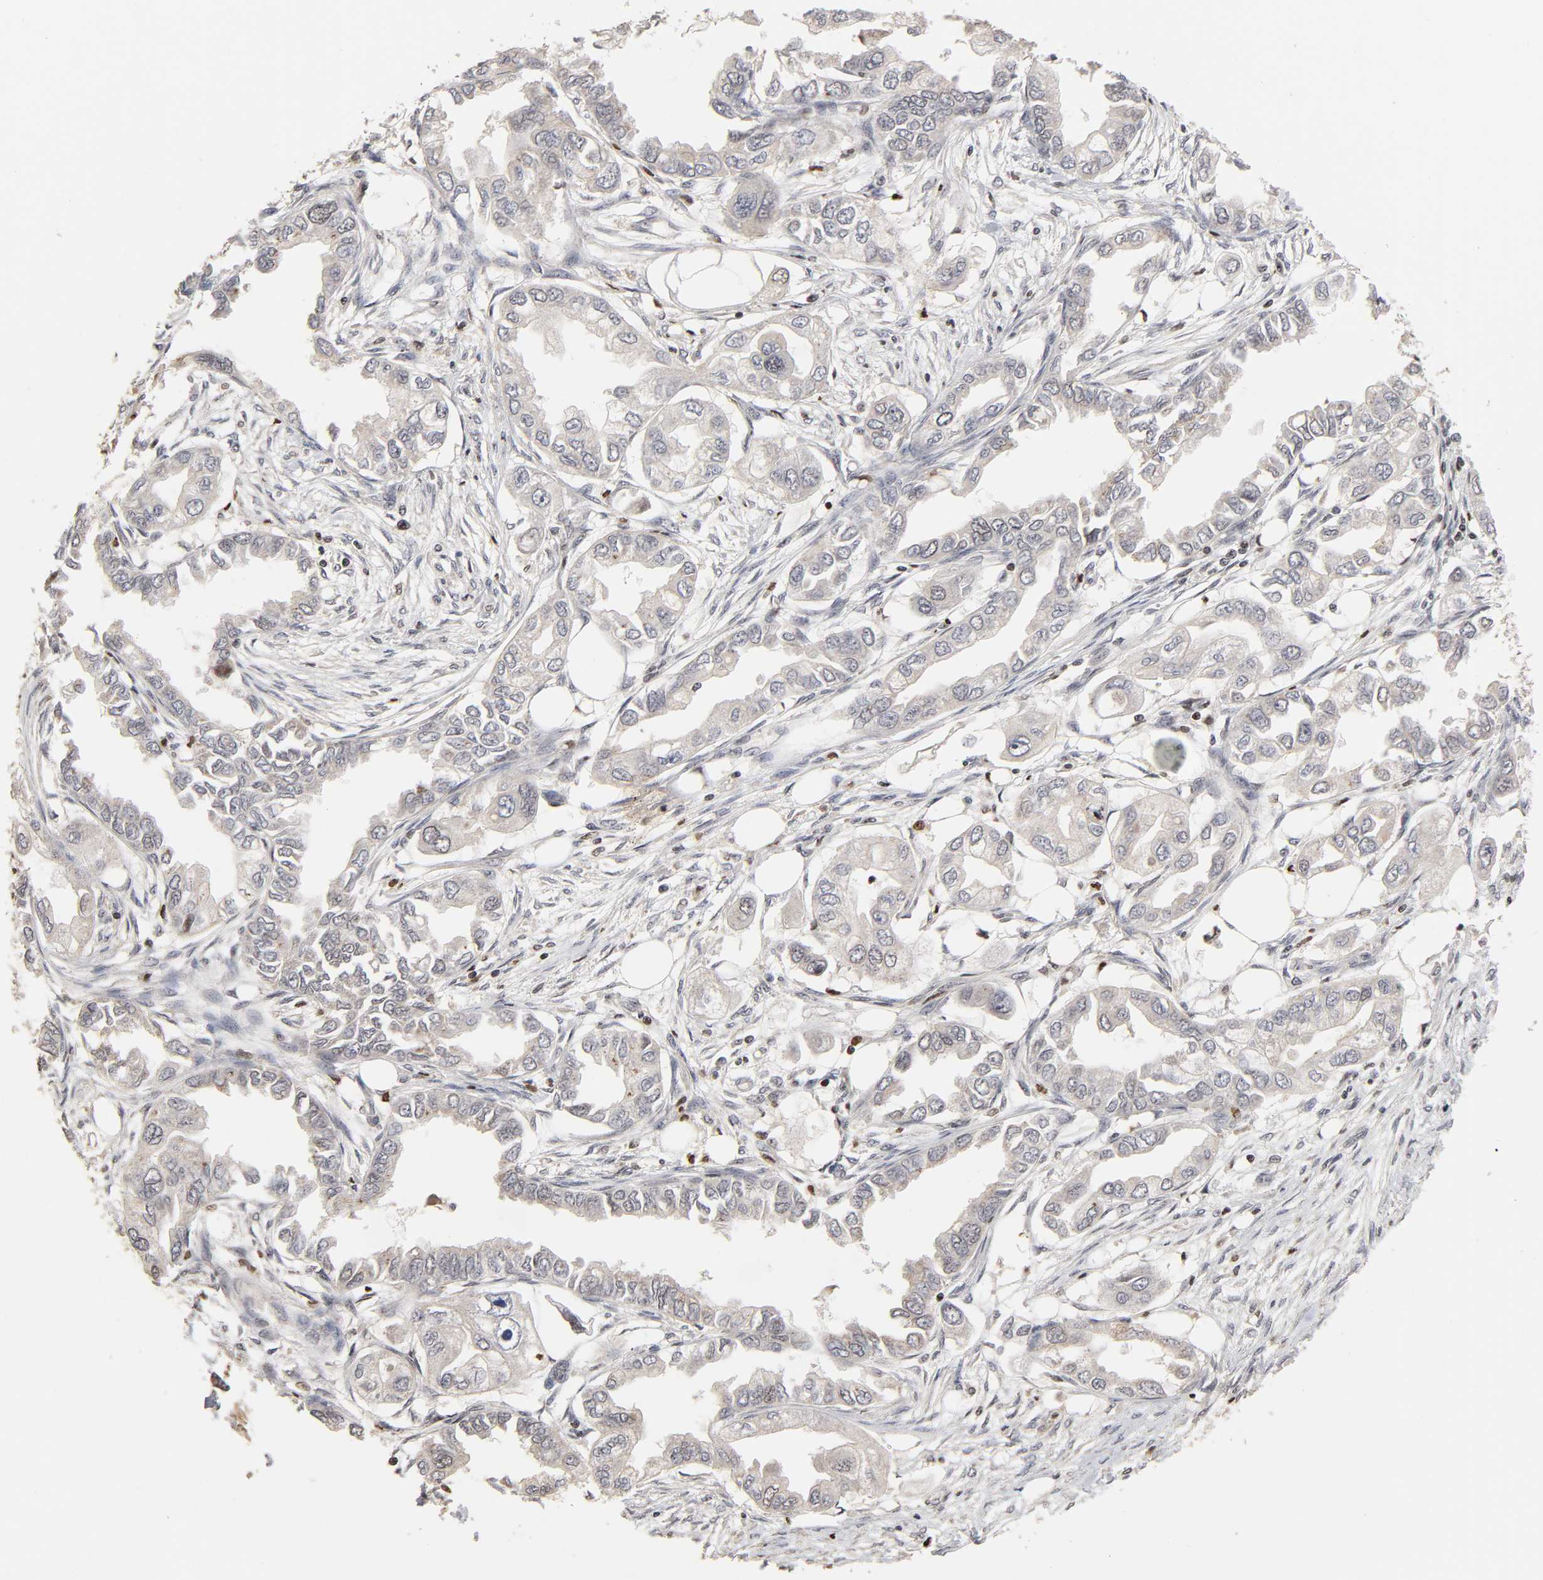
{"staining": {"intensity": "negative", "quantity": "none", "location": "none"}, "tissue": "endometrial cancer", "cell_type": "Tumor cells", "image_type": "cancer", "snomed": [{"axis": "morphology", "description": "Adenocarcinoma, NOS"}, {"axis": "topography", "description": "Endometrium"}], "caption": "Micrograph shows no protein expression in tumor cells of adenocarcinoma (endometrial) tissue.", "gene": "ZNF473", "patient": {"sex": "female", "age": 67}}